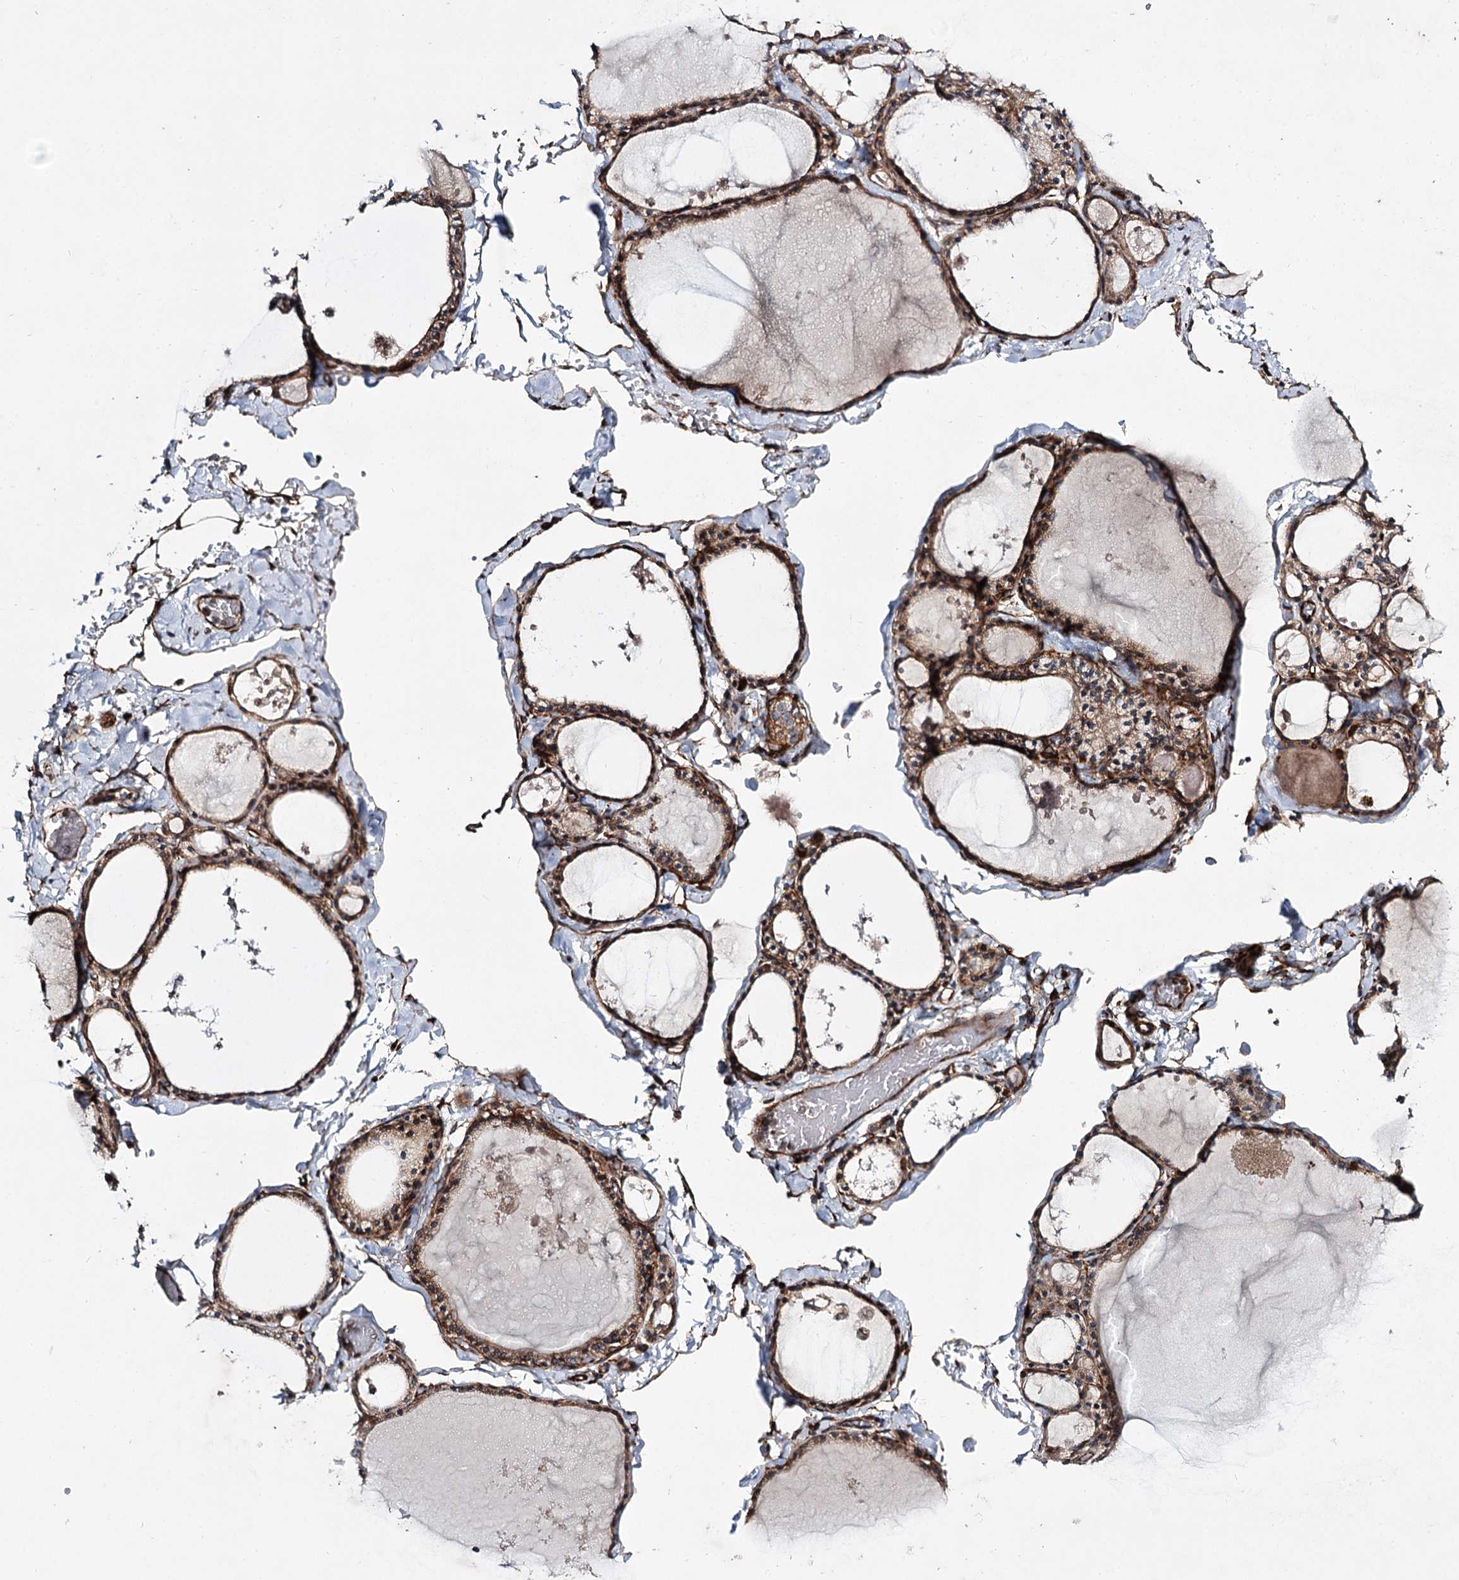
{"staining": {"intensity": "moderate", "quantity": ">75%", "location": "cytoplasmic/membranous"}, "tissue": "thyroid gland", "cell_type": "Glandular cells", "image_type": "normal", "snomed": [{"axis": "morphology", "description": "Normal tissue, NOS"}, {"axis": "topography", "description": "Thyroid gland"}], "caption": "Normal thyroid gland displays moderate cytoplasmic/membranous staining in about >75% of glandular cells, visualized by immunohistochemistry. Nuclei are stained in blue.", "gene": "DPEP2", "patient": {"sex": "male", "age": 56}}